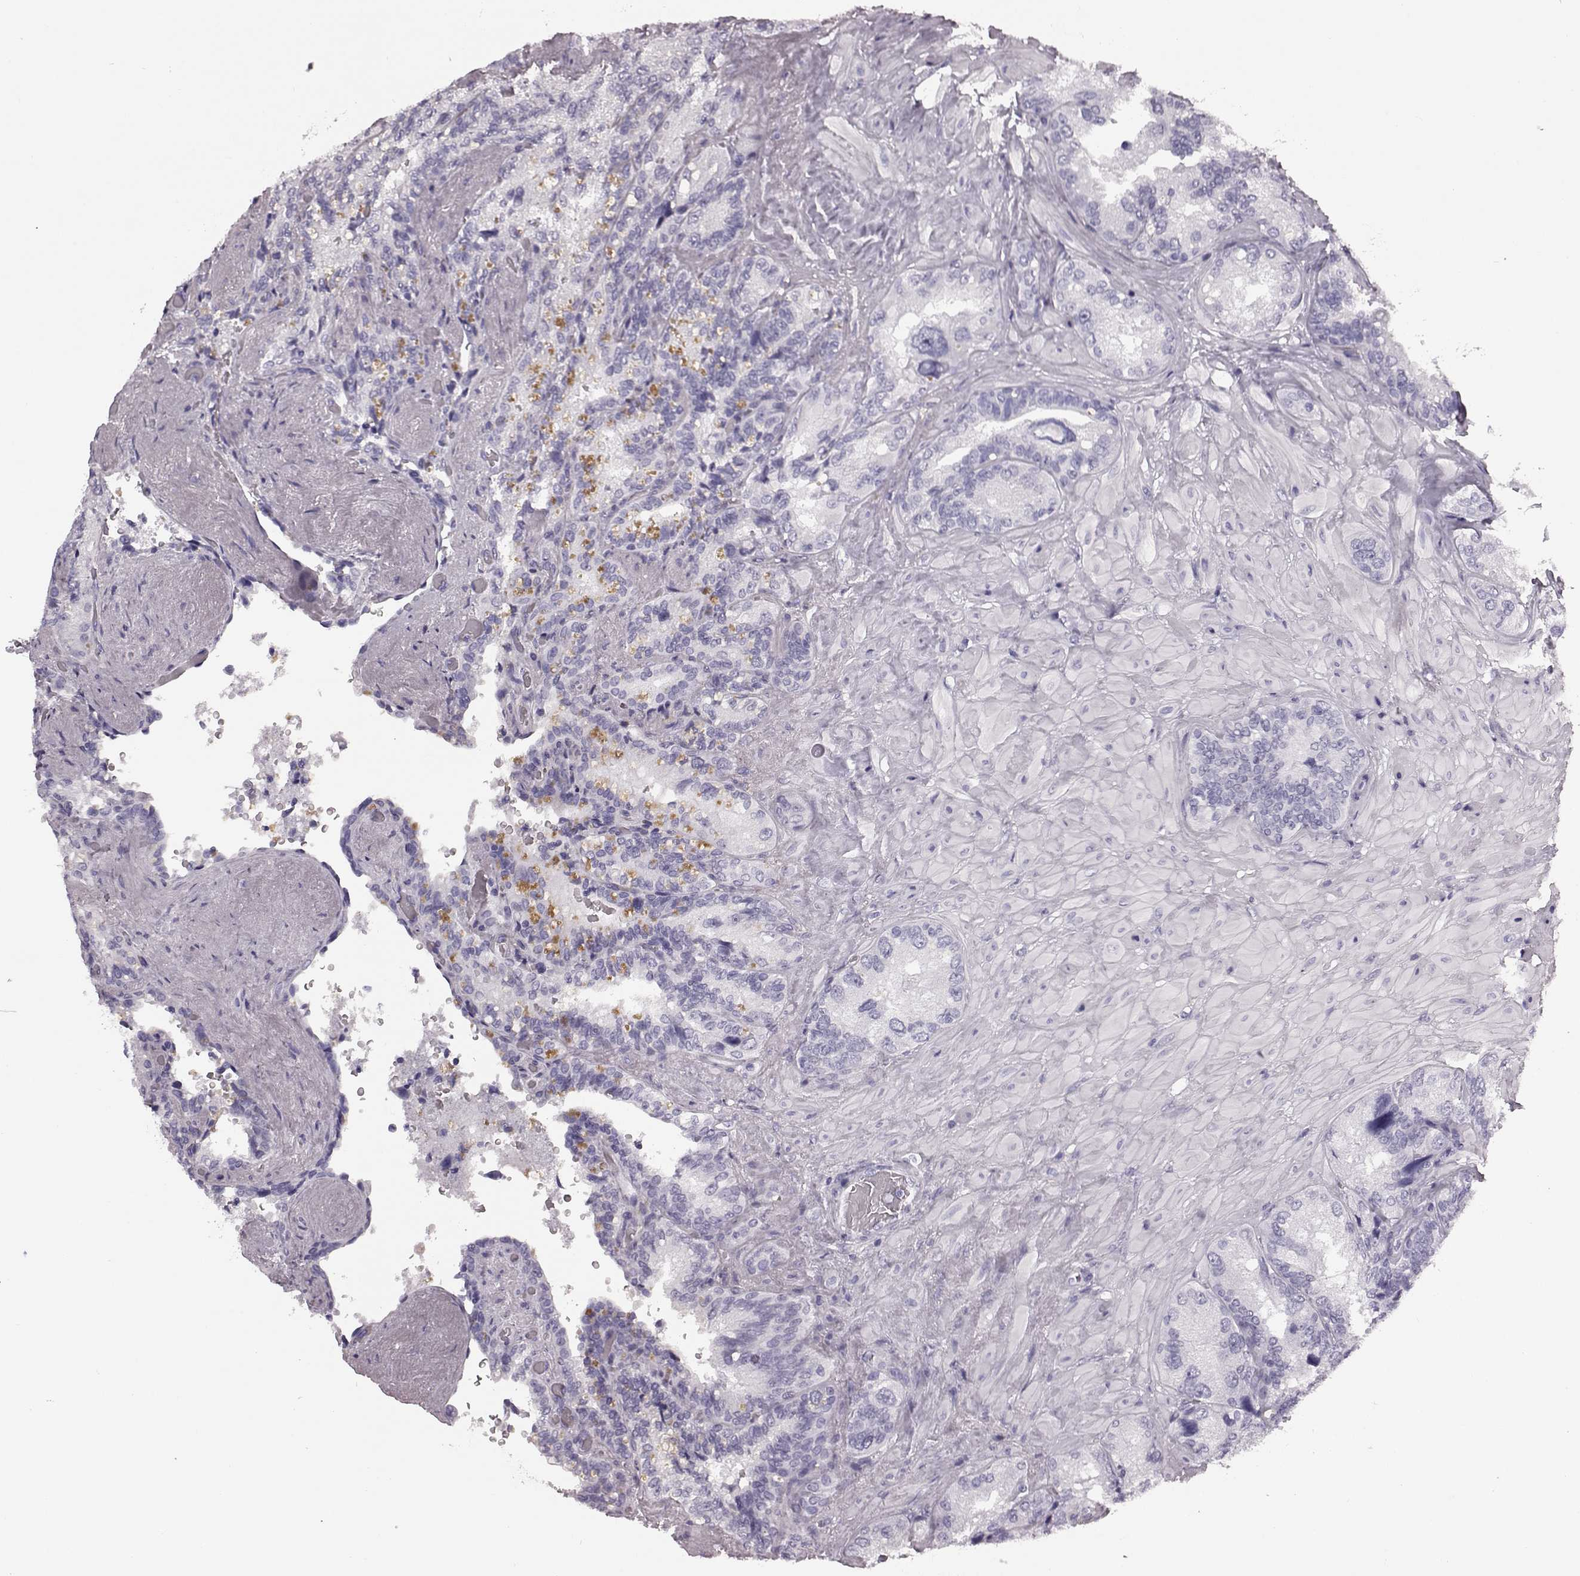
{"staining": {"intensity": "negative", "quantity": "none", "location": "none"}, "tissue": "seminal vesicle", "cell_type": "Glandular cells", "image_type": "normal", "snomed": [{"axis": "morphology", "description": "Normal tissue, NOS"}, {"axis": "topography", "description": "Seminal veicle"}], "caption": "Glandular cells are negative for brown protein staining in normal seminal vesicle.", "gene": "AIPL1", "patient": {"sex": "male", "age": 69}}